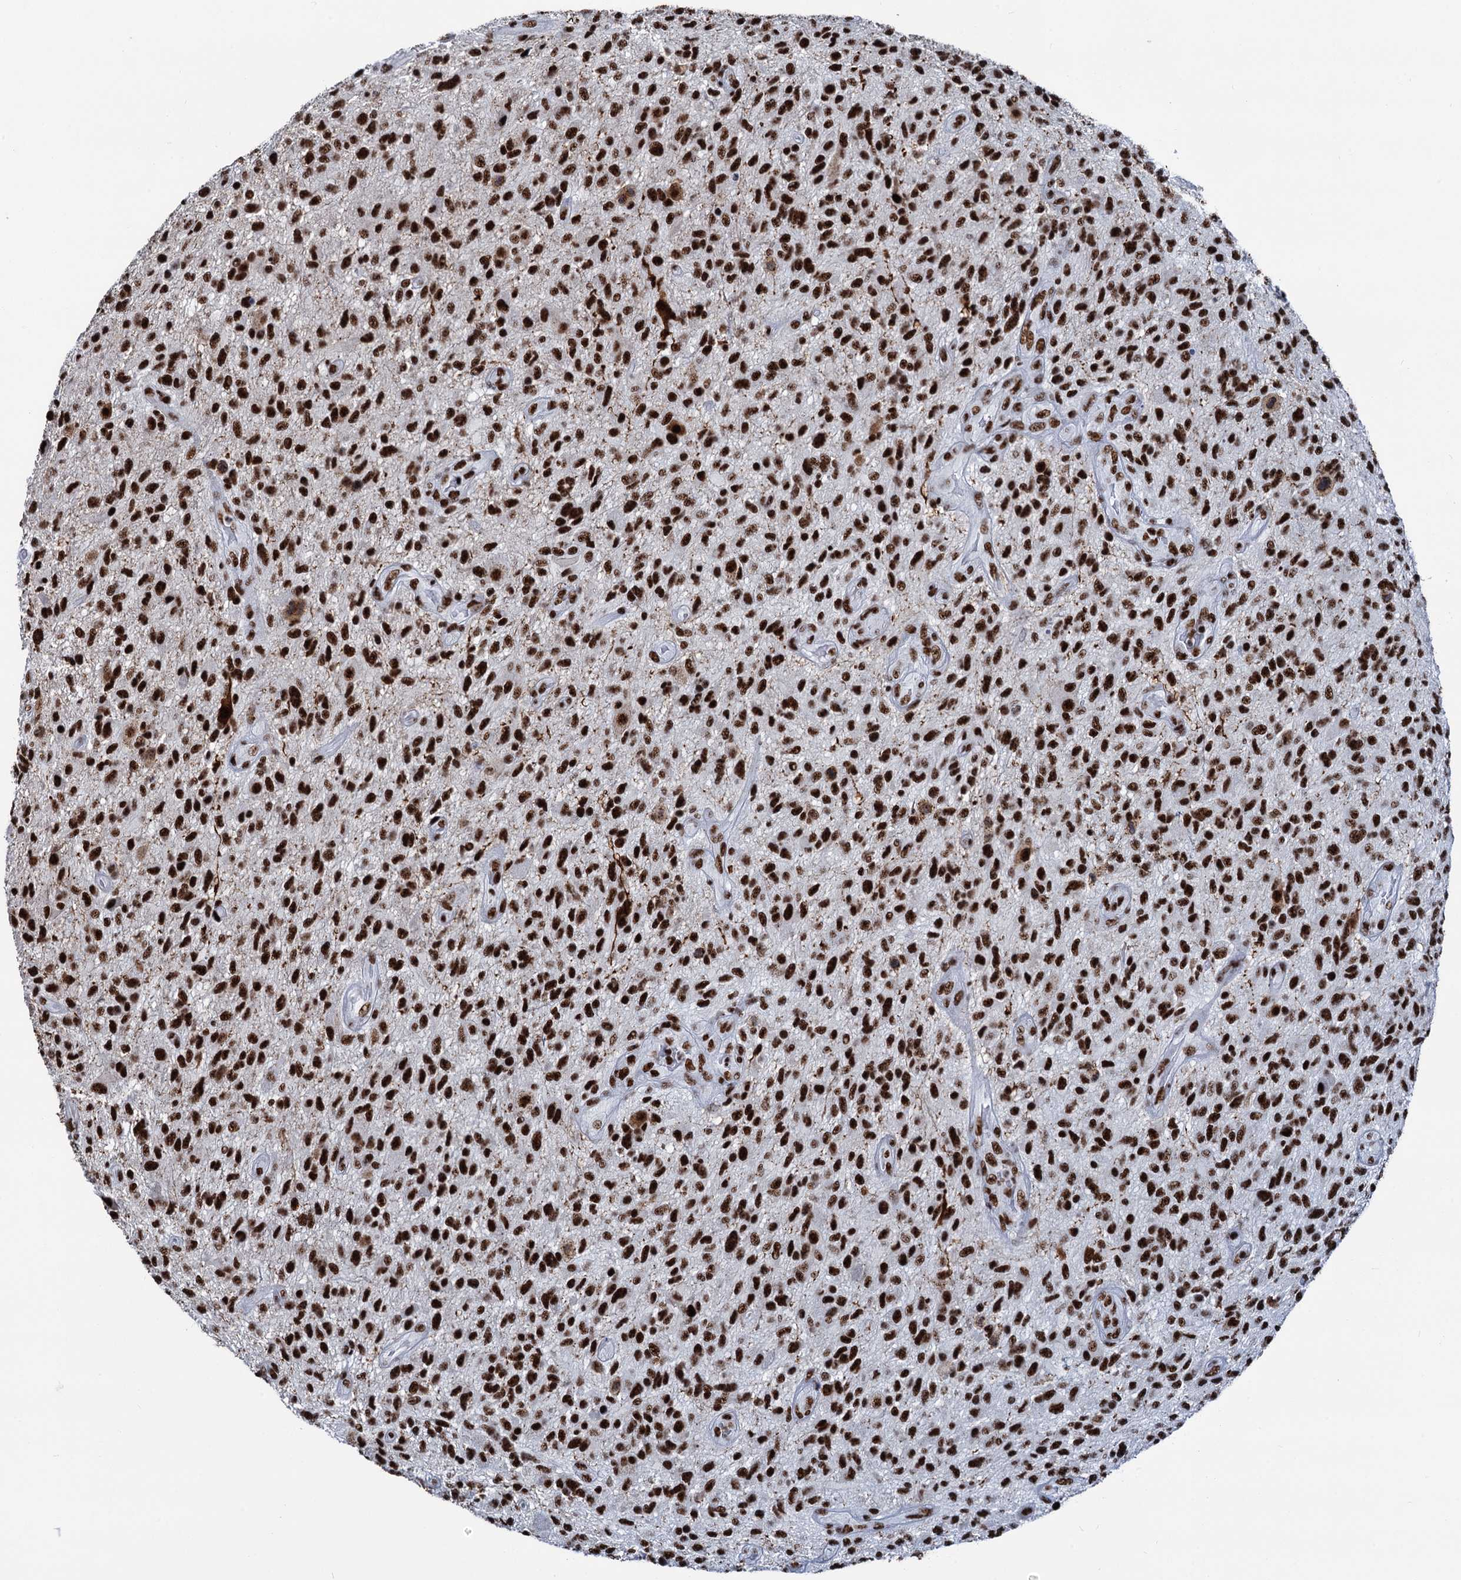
{"staining": {"intensity": "strong", "quantity": ">75%", "location": "nuclear"}, "tissue": "glioma", "cell_type": "Tumor cells", "image_type": "cancer", "snomed": [{"axis": "morphology", "description": "Glioma, malignant, High grade"}, {"axis": "topography", "description": "Brain"}], "caption": "The micrograph displays immunohistochemical staining of glioma. There is strong nuclear staining is seen in about >75% of tumor cells. (Brightfield microscopy of DAB IHC at high magnification).", "gene": "DDX23", "patient": {"sex": "male", "age": 47}}